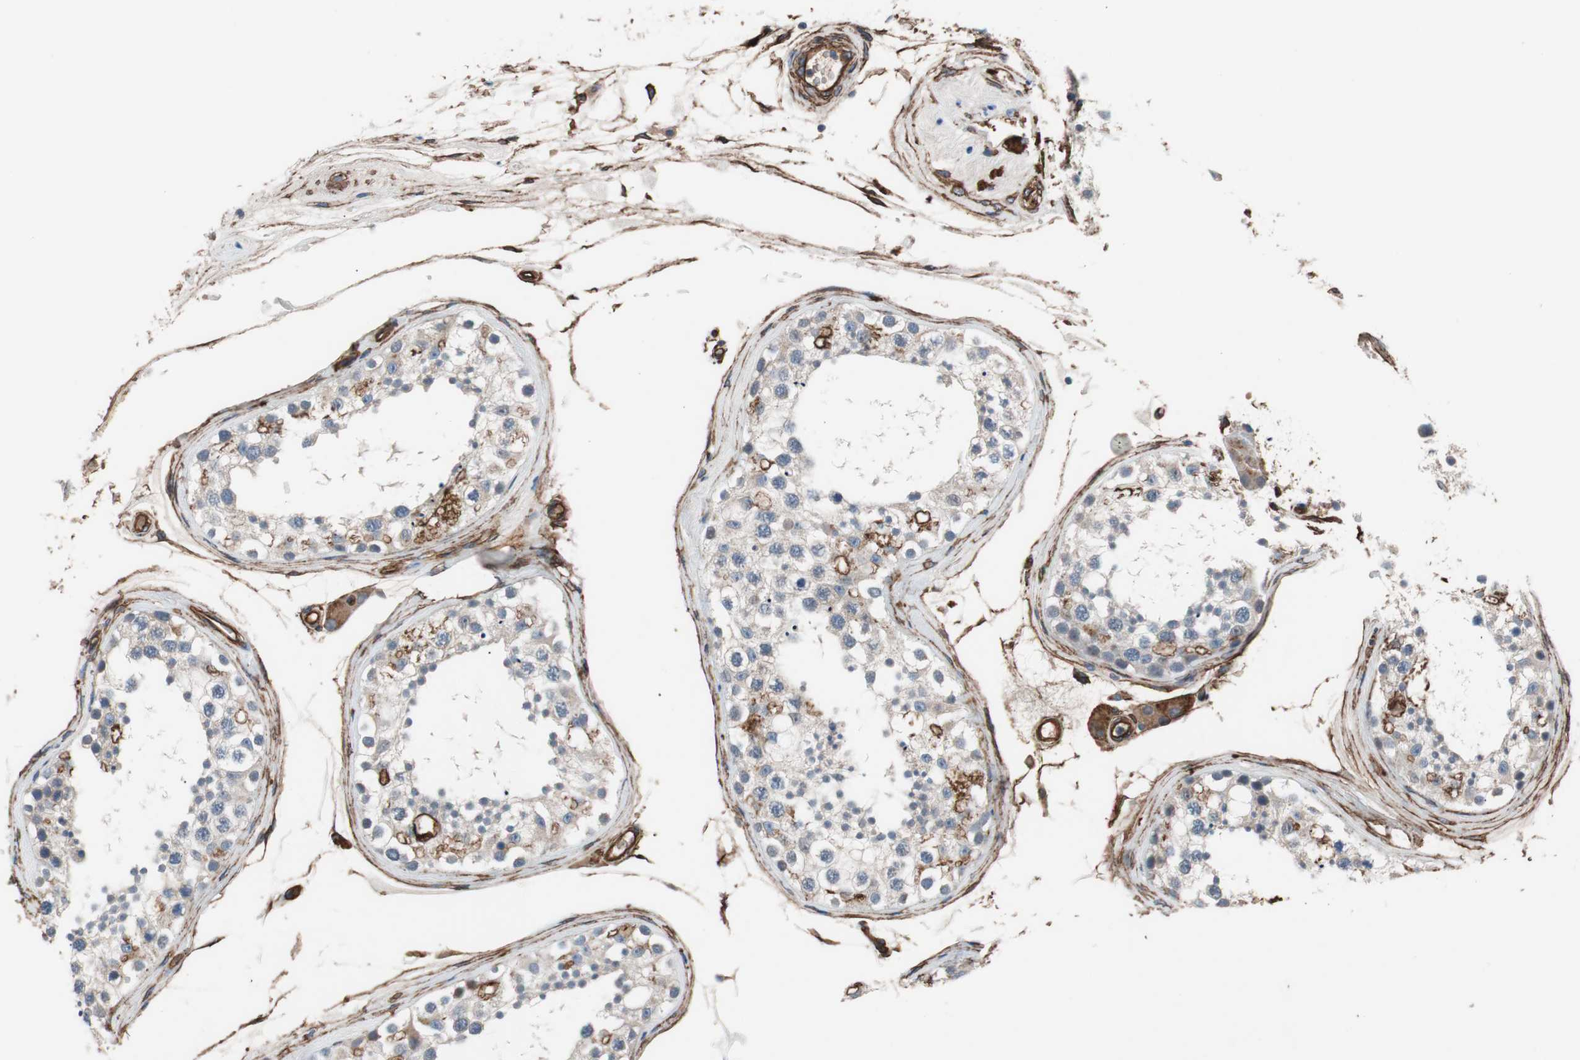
{"staining": {"intensity": "negative", "quantity": "none", "location": "none"}, "tissue": "testis", "cell_type": "Cells in seminiferous ducts", "image_type": "normal", "snomed": [{"axis": "morphology", "description": "Normal tissue, NOS"}, {"axis": "topography", "description": "Testis"}], "caption": "Benign testis was stained to show a protein in brown. There is no significant expression in cells in seminiferous ducts. (DAB (3,3'-diaminobenzidine) IHC visualized using brightfield microscopy, high magnification).", "gene": "SPINT1", "patient": {"sex": "male", "age": 68}}